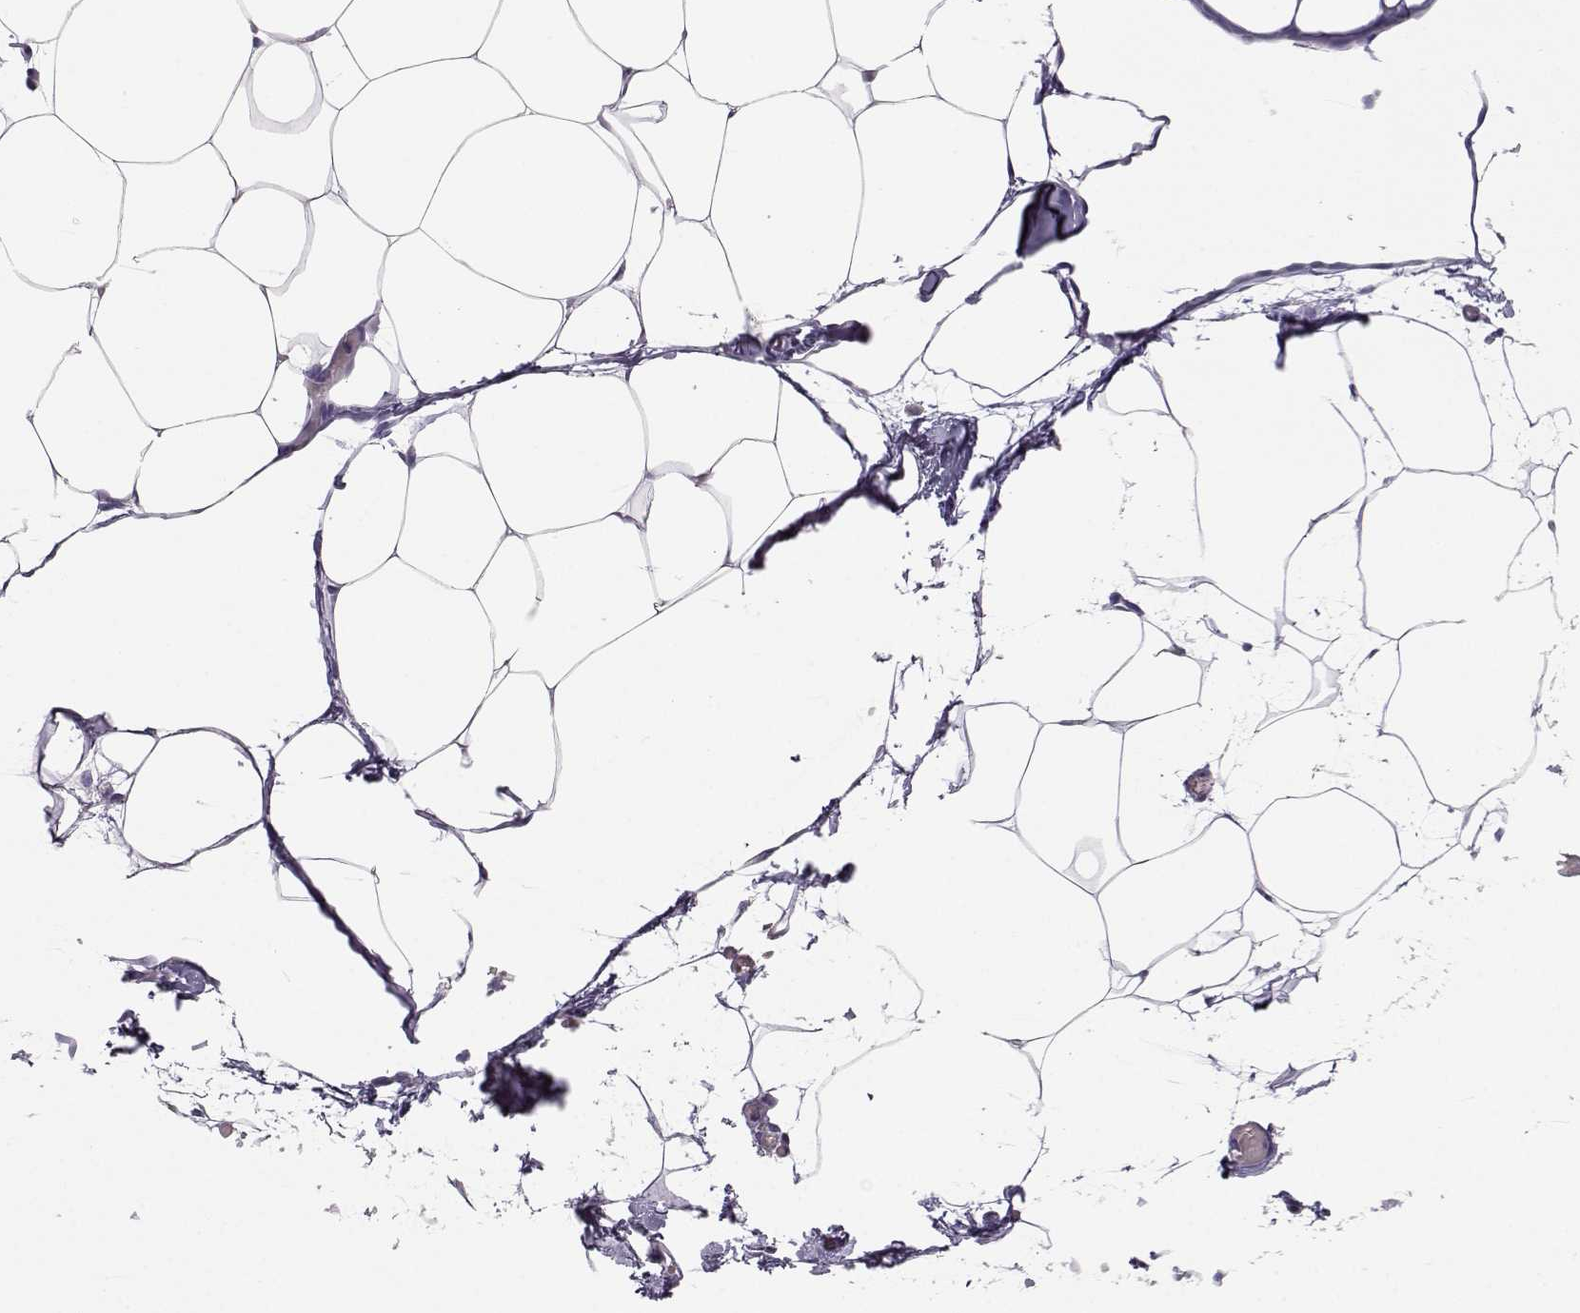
{"staining": {"intensity": "negative", "quantity": "none", "location": "none"}, "tissue": "adipose tissue", "cell_type": "Adipocytes", "image_type": "normal", "snomed": [{"axis": "morphology", "description": "Normal tissue, NOS"}, {"axis": "topography", "description": "Adipose tissue"}], "caption": "Immunohistochemistry (IHC) micrograph of benign adipose tissue stained for a protein (brown), which exhibits no staining in adipocytes.", "gene": "MROH7", "patient": {"sex": "male", "age": 57}}